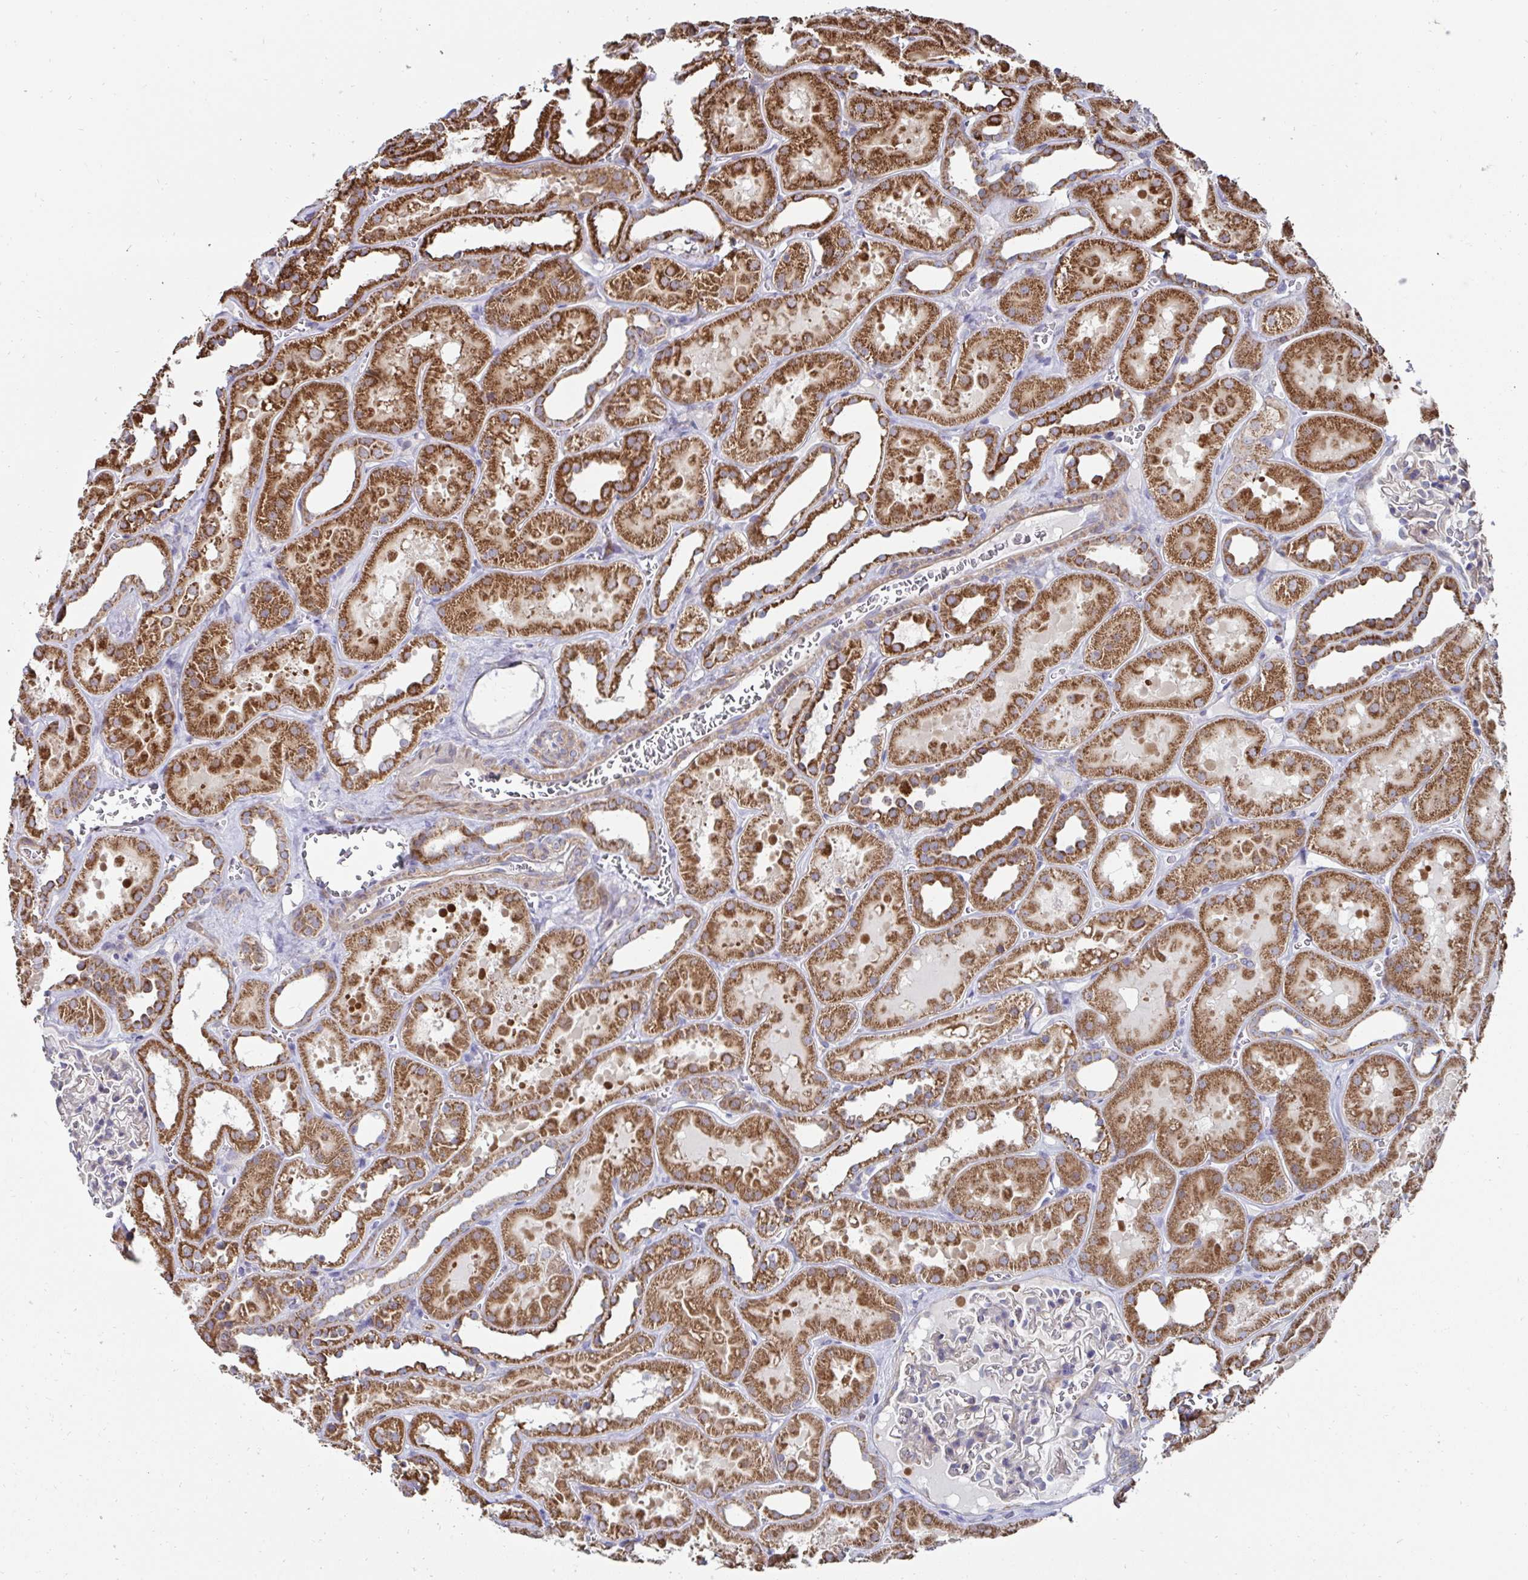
{"staining": {"intensity": "moderate", "quantity": "<25%", "location": "cytoplasmic/membranous"}, "tissue": "kidney", "cell_type": "Cells in glomeruli", "image_type": "normal", "snomed": [{"axis": "morphology", "description": "Normal tissue, NOS"}, {"axis": "topography", "description": "Kidney"}], "caption": "Kidney stained with DAB immunohistochemistry (IHC) shows low levels of moderate cytoplasmic/membranous expression in about <25% of cells in glomeruli. (Brightfield microscopy of DAB IHC at high magnification).", "gene": "DZANK1", "patient": {"sex": "female", "age": 41}}